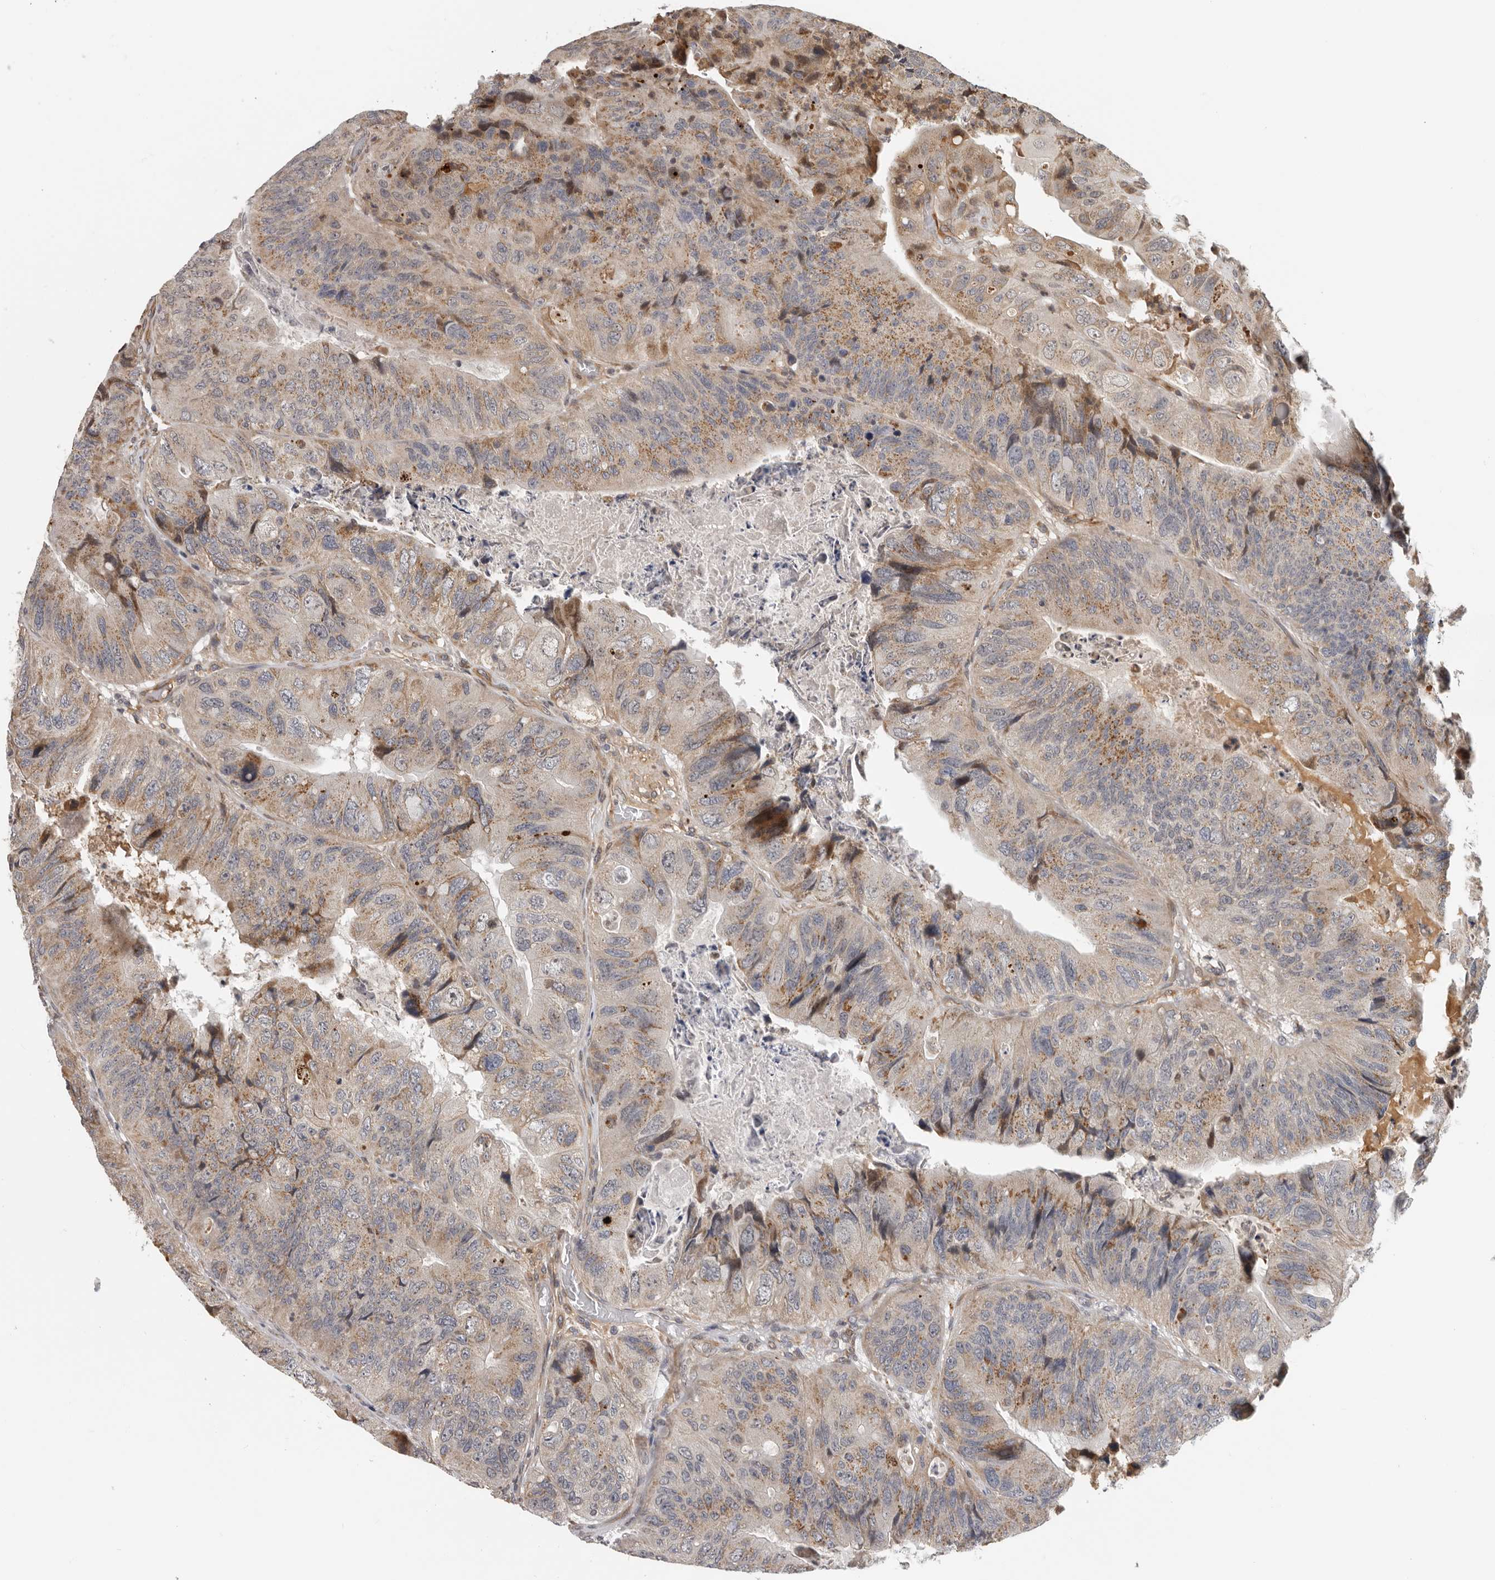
{"staining": {"intensity": "moderate", "quantity": ">75%", "location": "cytoplasmic/membranous"}, "tissue": "colorectal cancer", "cell_type": "Tumor cells", "image_type": "cancer", "snomed": [{"axis": "morphology", "description": "Adenocarcinoma, NOS"}, {"axis": "topography", "description": "Rectum"}], "caption": "Colorectal adenocarcinoma stained with DAB IHC shows medium levels of moderate cytoplasmic/membranous expression in approximately >75% of tumor cells. (DAB = brown stain, brightfield microscopy at high magnification).", "gene": "RNF157", "patient": {"sex": "male", "age": 63}}